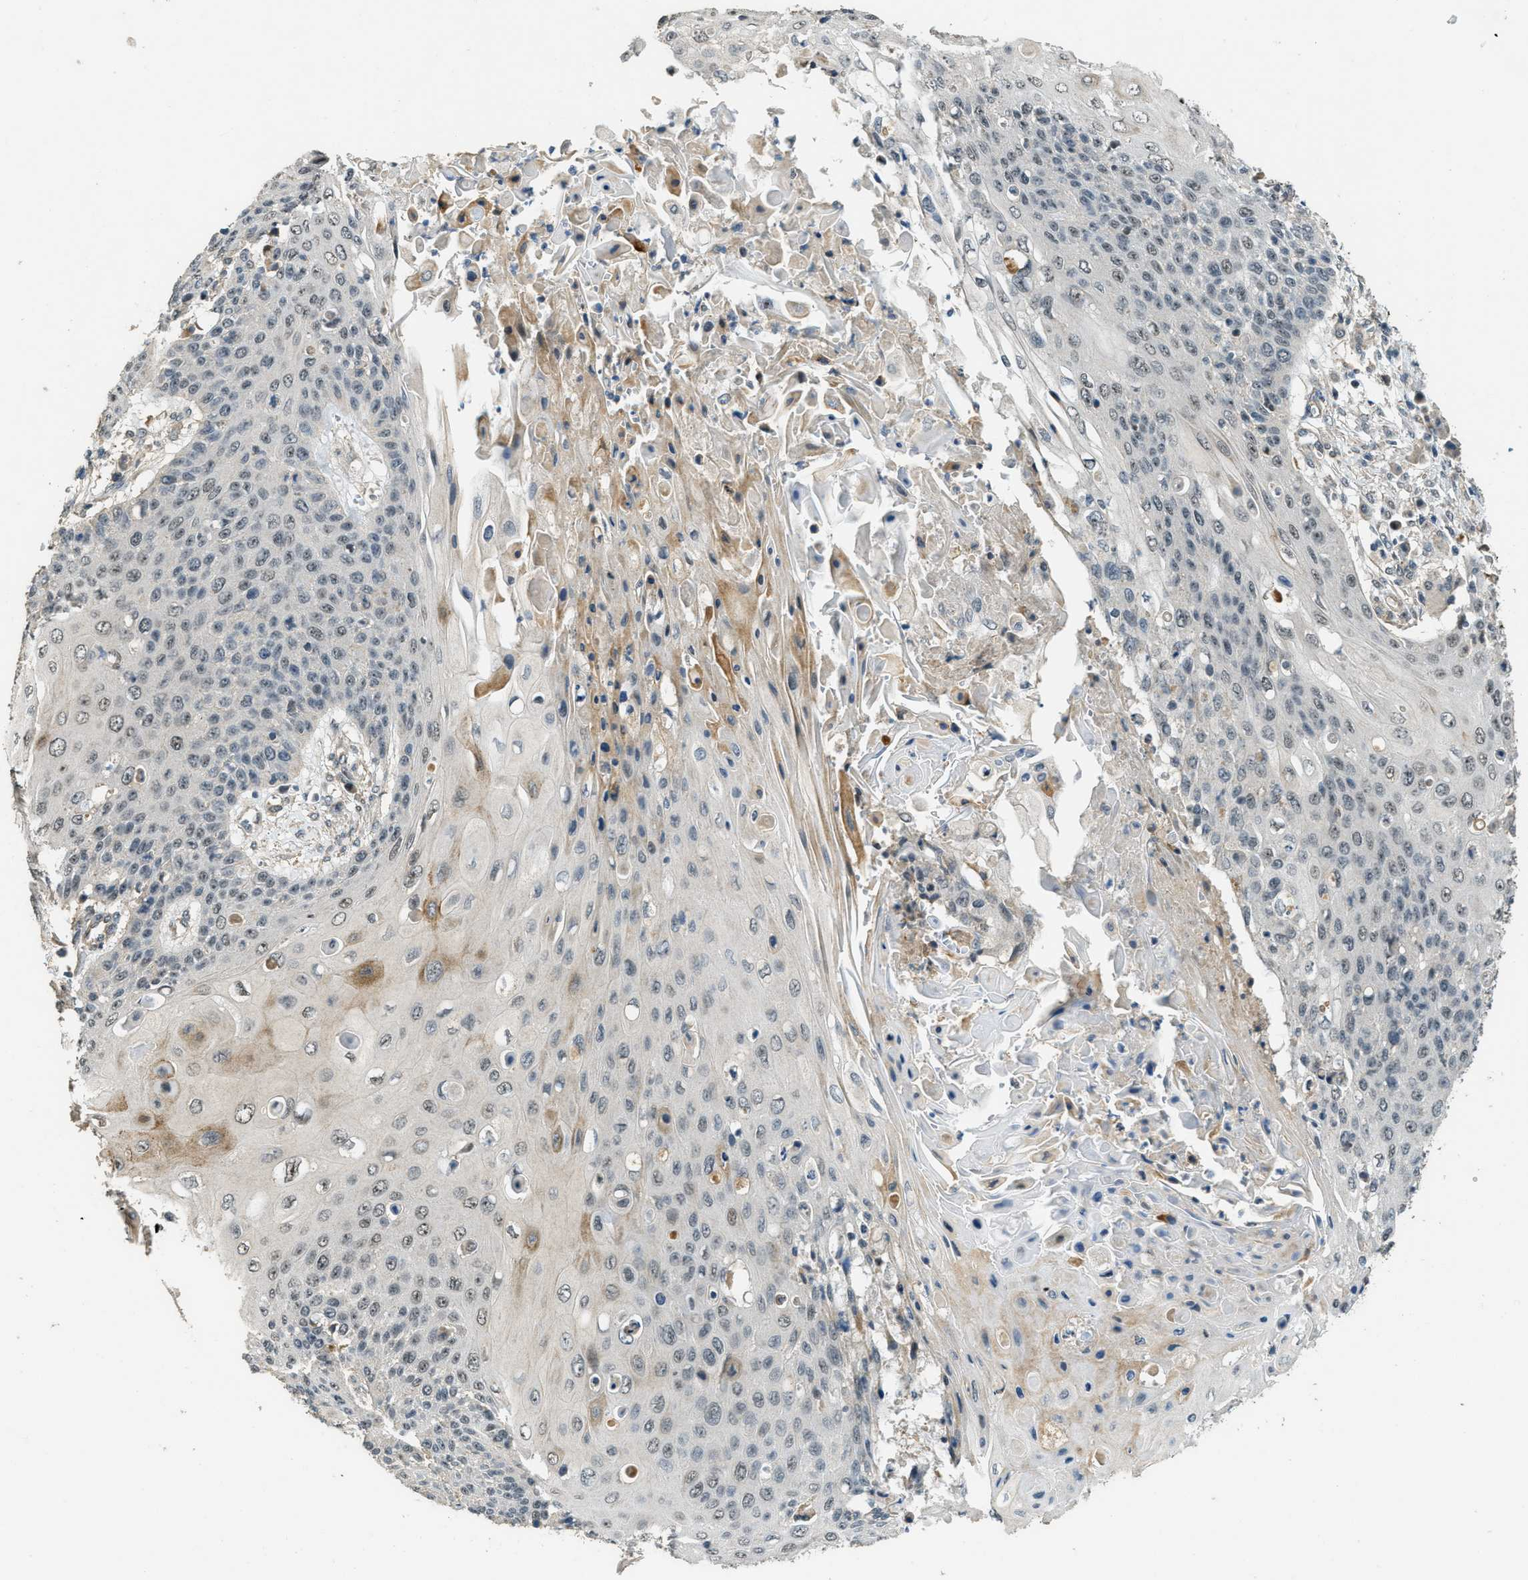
{"staining": {"intensity": "weak", "quantity": "<25%", "location": "nuclear"}, "tissue": "cervical cancer", "cell_type": "Tumor cells", "image_type": "cancer", "snomed": [{"axis": "morphology", "description": "Squamous cell carcinoma, NOS"}, {"axis": "topography", "description": "Cervix"}], "caption": "Immunohistochemistry of cervical cancer (squamous cell carcinoma) shows no staining in tumor cells.", "gene": "MED21", "patient": {"sex": "female", "age": 39}}